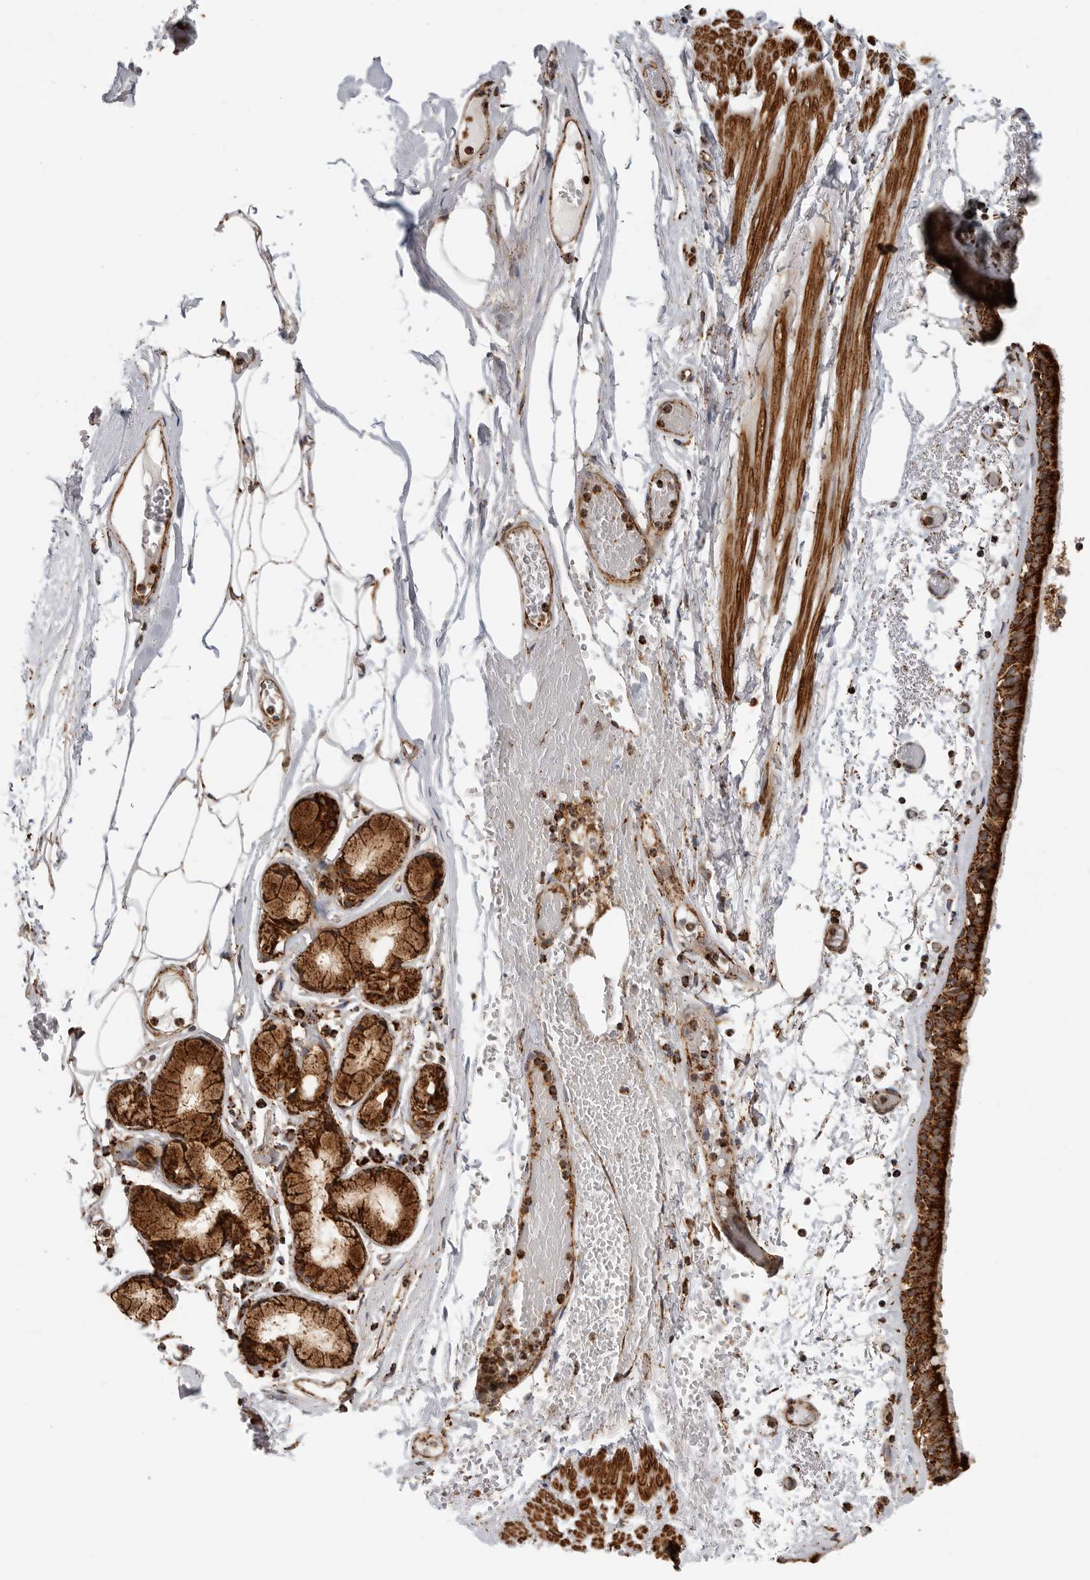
{"staining": {"intensity": "strong", "quantity": ">75%", "location": "cytoplasmic/membranous"}, "tissue": "bronchus", "cell_type": "Respiratory epithelial cells", "image_type": "normal", "snomed": [{"axis": "morphology", "description": "Normal tissue, NOS"}, {"axis": "topography", "description": "Bronchus"}, {"axis": "topography", "description": "Lung"}], "caption": "Bronchus stained with immunohistochemistry exhibits strong cytoplasmic/membranous positivity in about >75% of respiratory epithelial cells.", "gene": "BMP2K", "patient": {"sex": "male", "age": 56}}